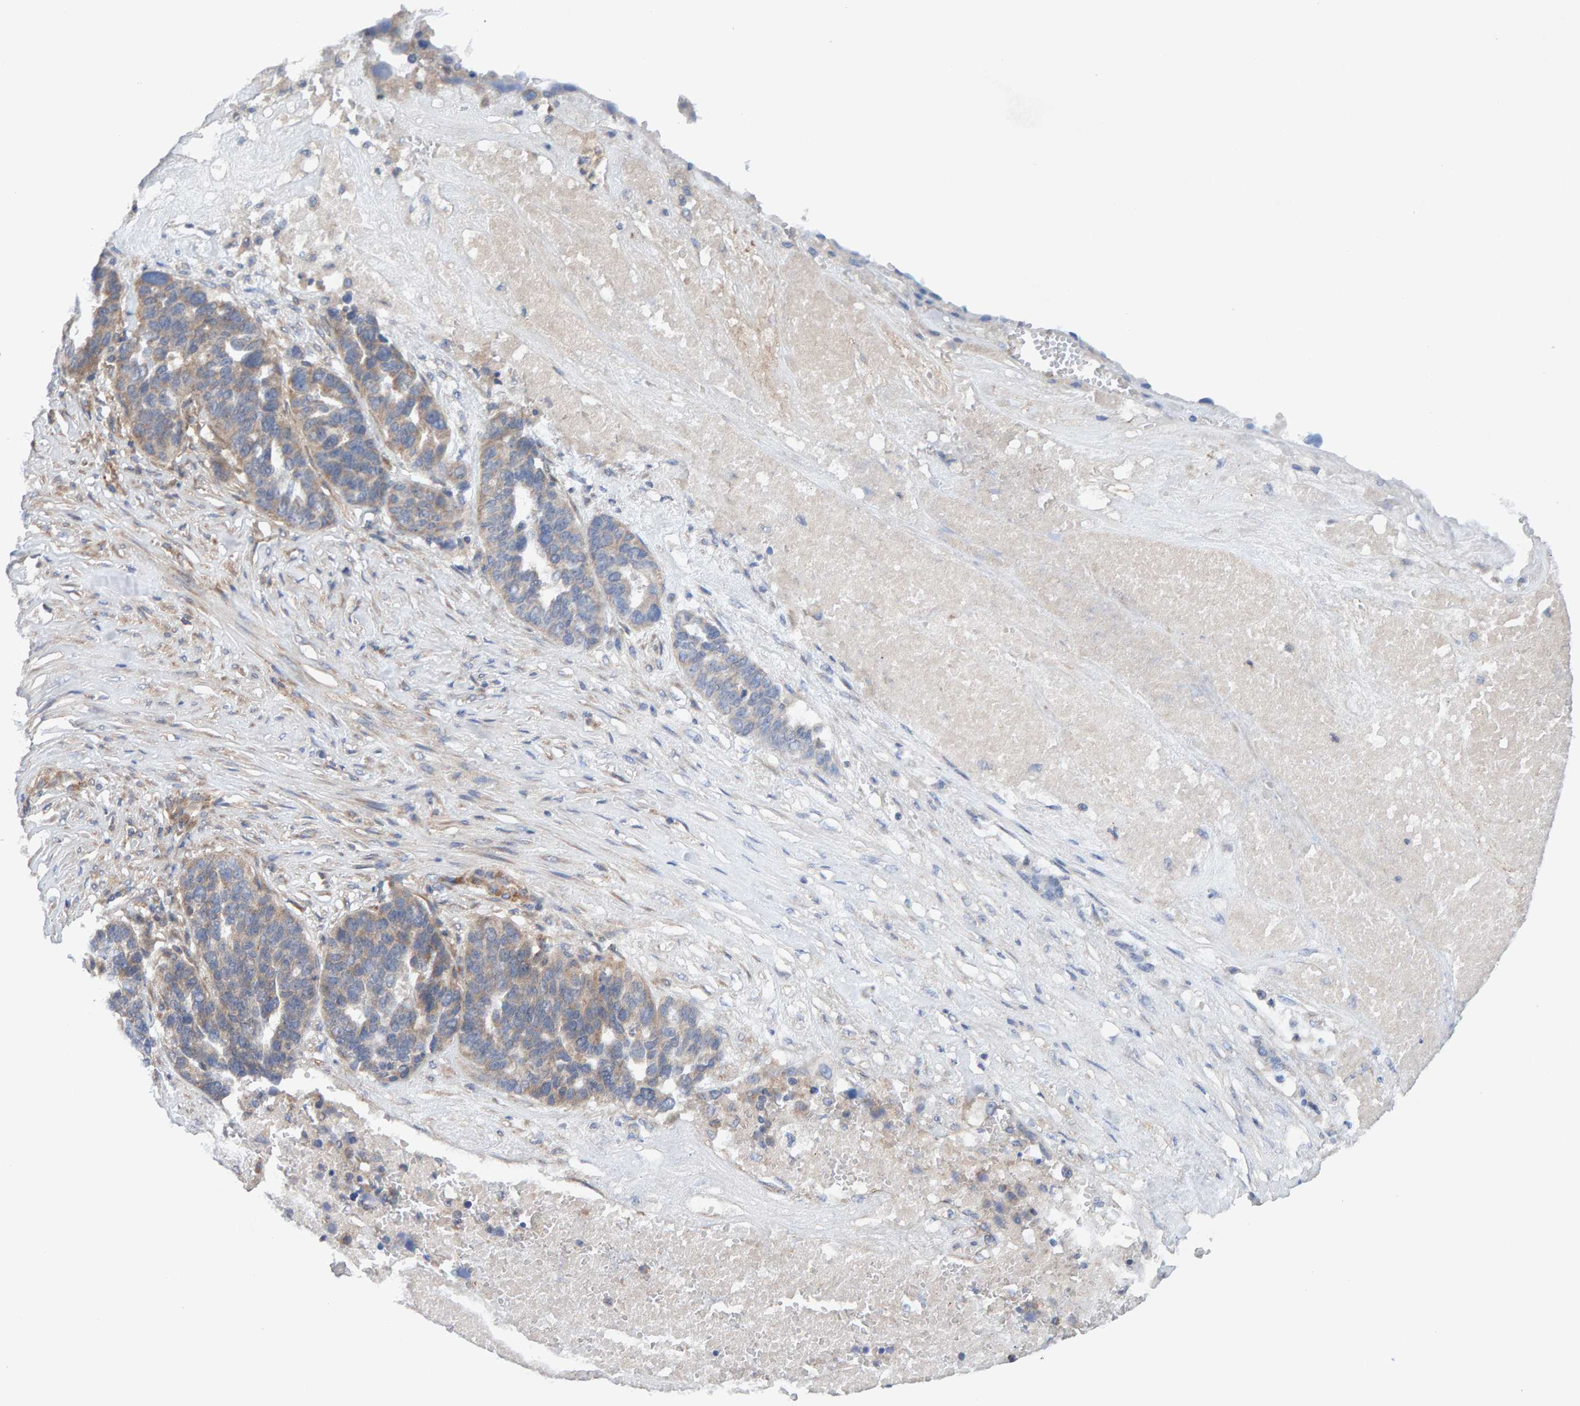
{"staining": {"intensity": "weak", "quantity": ">75%", "location": "cytoplasmic/membranous"}, "tissue": "ovarian cancer", "cell_type": "Tumor cells", "image_type": "cancer", "snomed": [{"axis": "morphology", "description": "Cystadenocarcinoma, serous, NOS"}, {"axis": "topography", "description": "Ovary"}], "caption": "Immunohistochemical staining of ovarian serous cystadenocarcinoma shows low levels of weak cytoplasmic/membranous protein expression in approximately >75% of tumor cells. (DAB IHC, brown staining for protein, blue staining for nuclei).", "gene": "CDK5RAP3", "patient": {"sex": "female", "age": 59}}